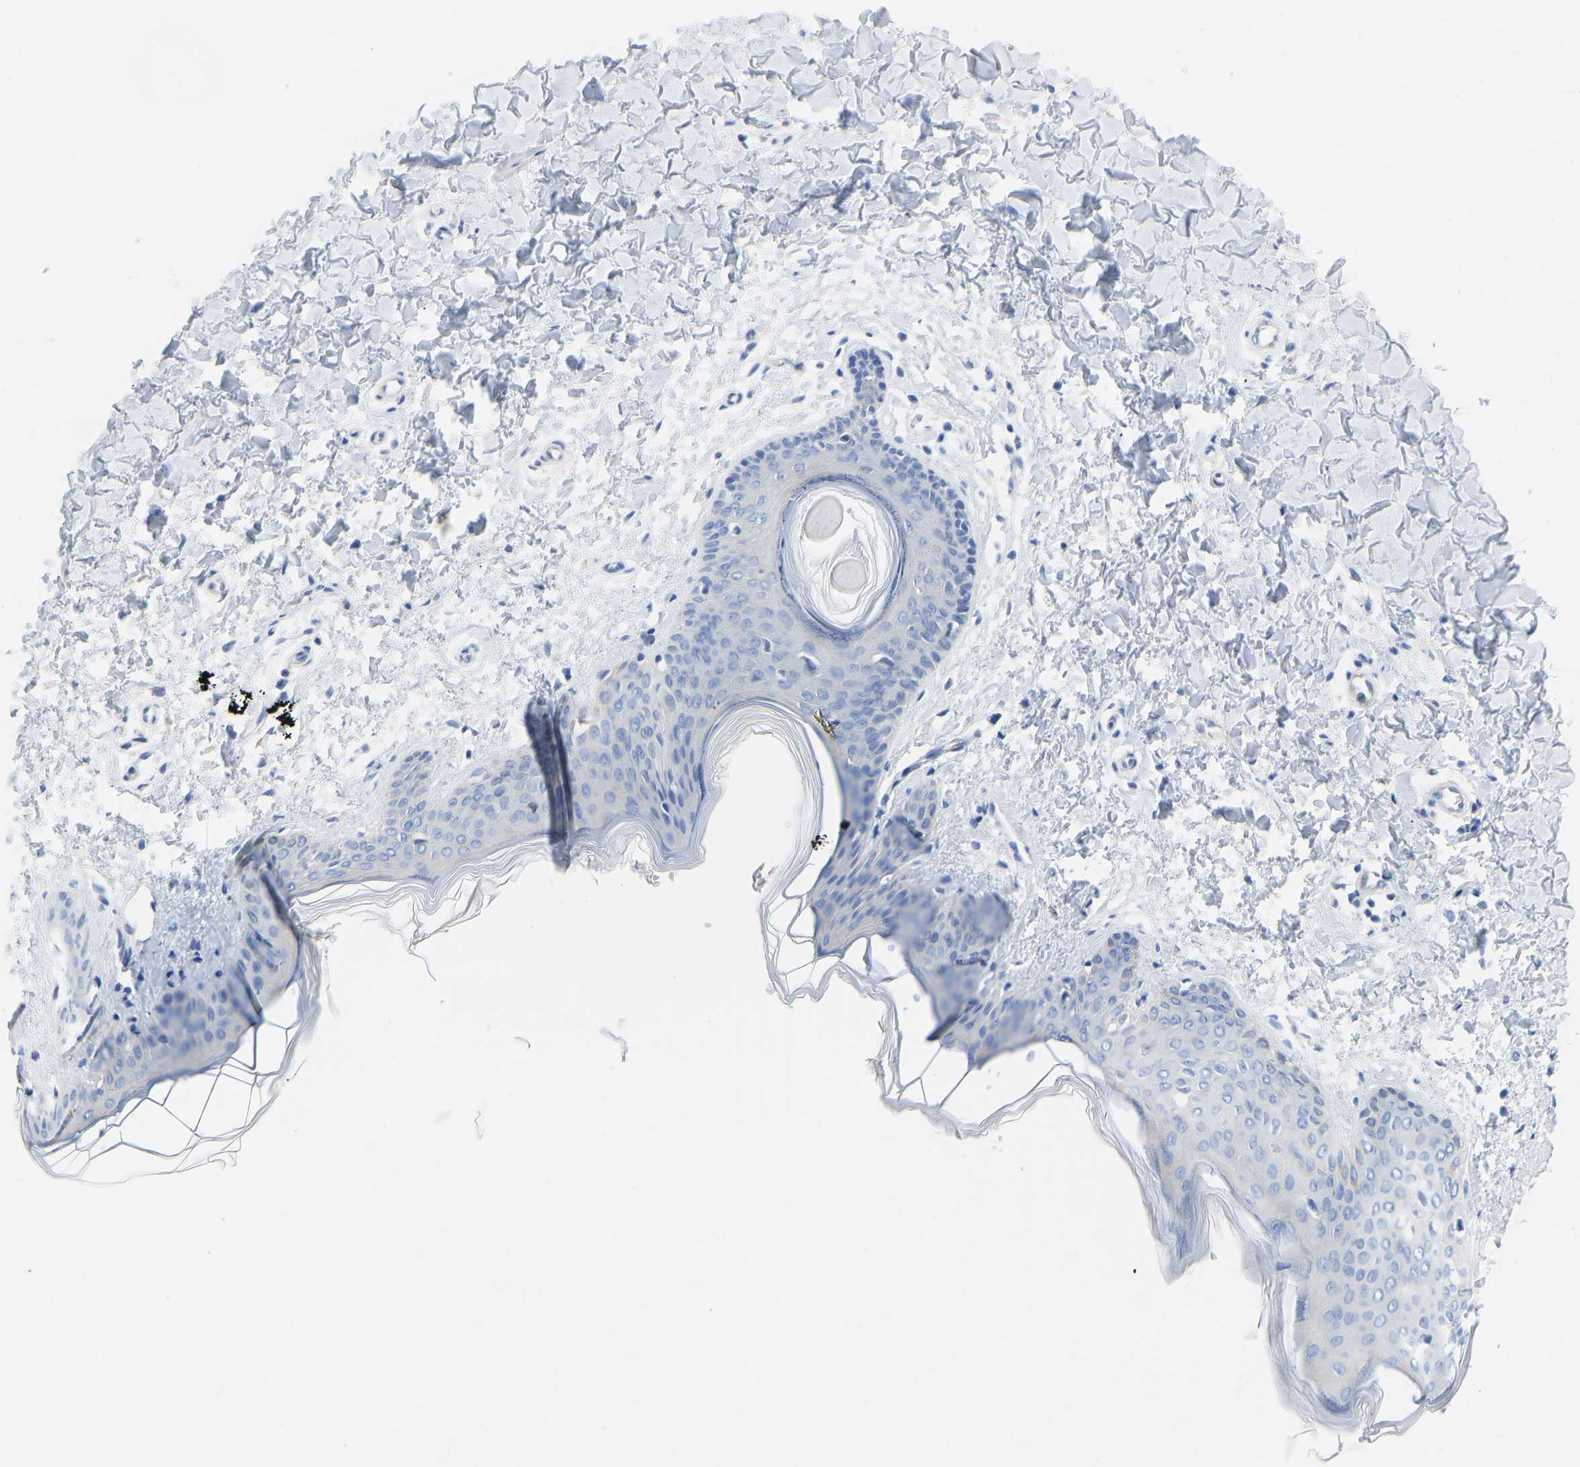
{"staining": {"intensity": "negative", "quantity": "none", "location": "none"}, "tissue": "skin", "cell_type": "Fibroblasts", "image_type": "normal", "snomed": [{"axis": "morphology", "description": "Normal tissue, NOS"}, {"axis": "topography", "description": "Skin"}], "caption": "Micrograph shows no protein expression in fibroblasts of unremarkable skin.", "gene": "CHAD", "patient": {"sex": "female", "age": 17}}